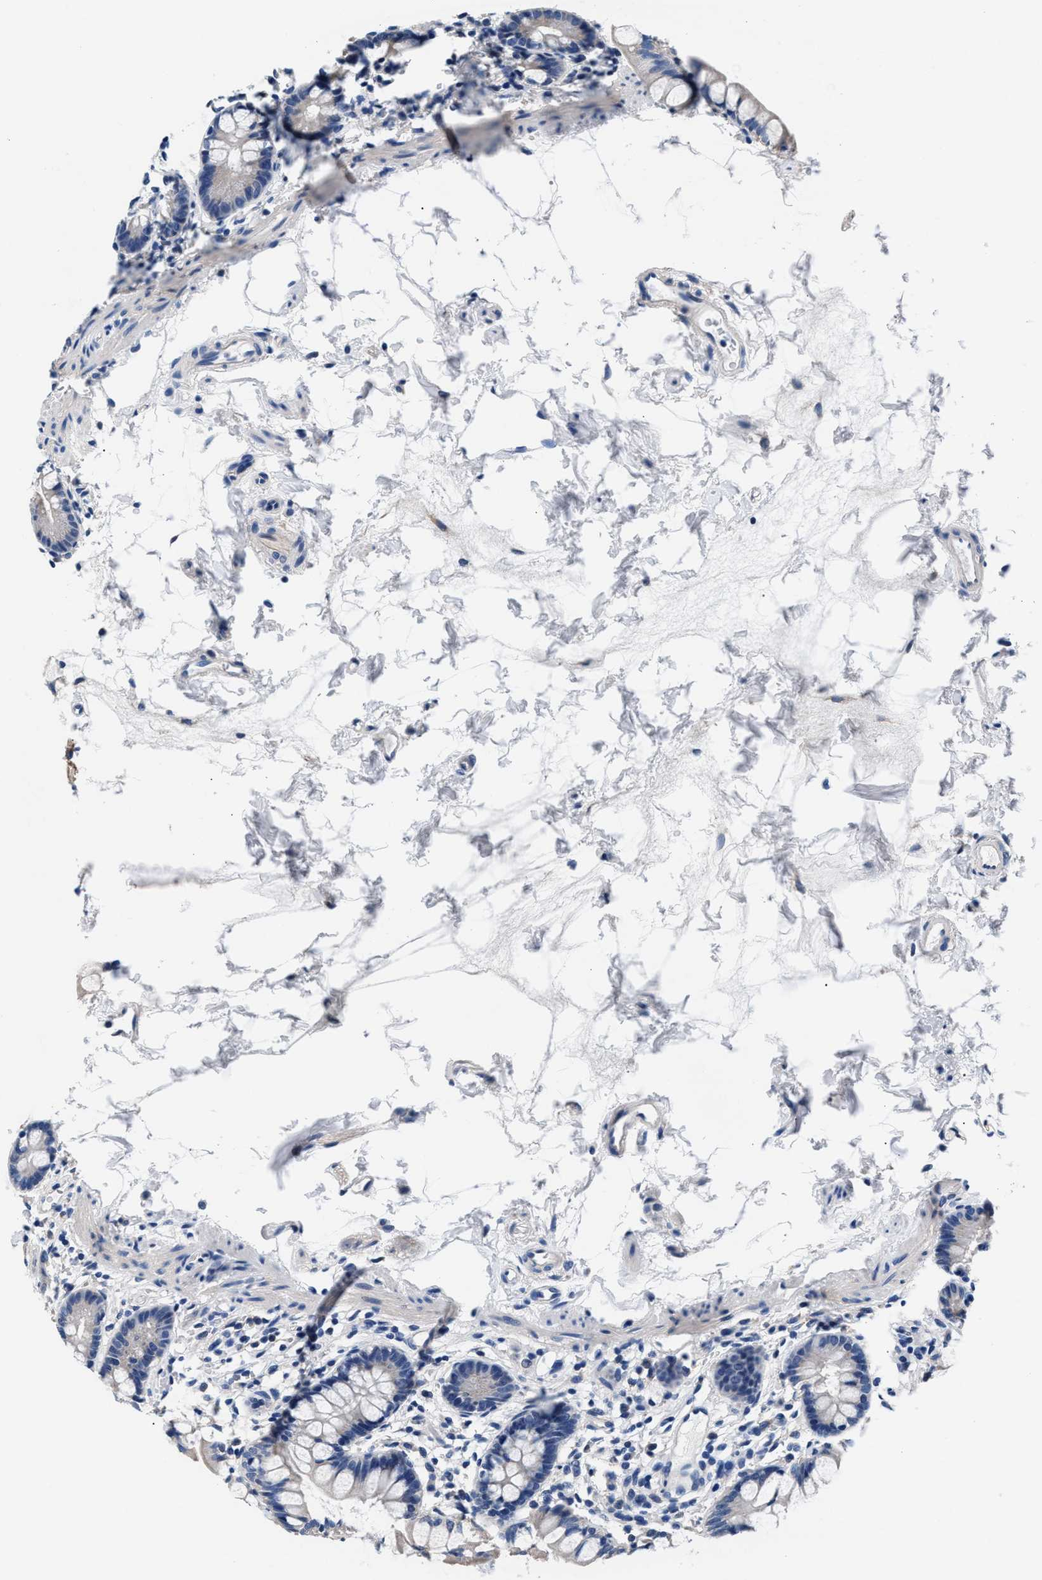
{"staining": {"intensity": "negative", "quantity": "none", "location": "none"}, "tissue": "small intestine", "cell_type": "Glandular cells", "image_type": "normal", "snomed": [{"axis": "morphology", "description": "Normal tissue, NOS"}, {"axis": "topography", "description": "Small intestine"}], "caption": "DAB immunohistochemical staining of benign small intestine exhibits no significant positivity in glandular cells. (Brightfield microscopy of DAB (3,3'-diaminobenzidine) immunohistochemistry at high magnification).", "gene": "GSTM1", "patient": {"sex": "female", "age": 84}}